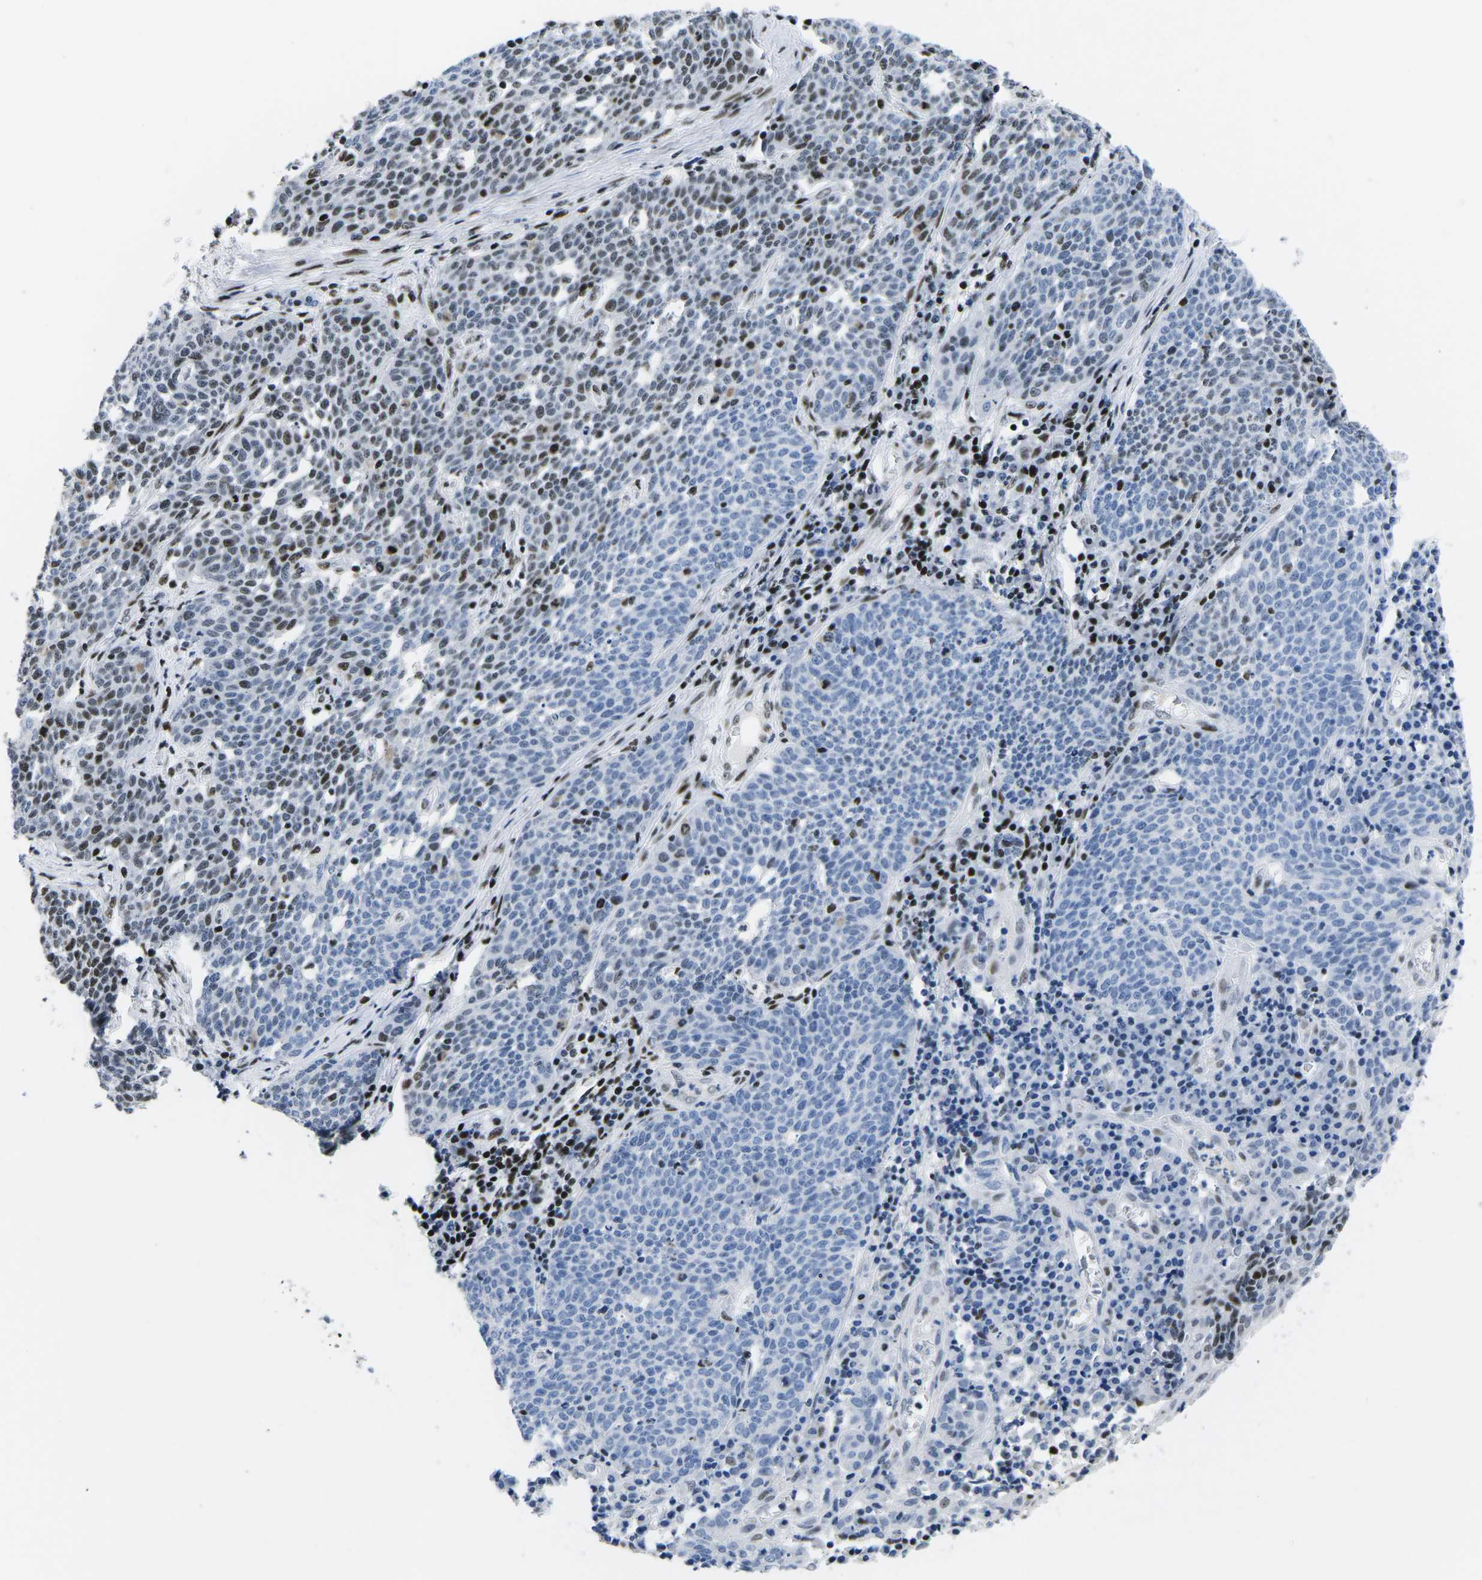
{"staining": {"intensity": "moderate", "quantity": "25%-75%", "location": "nuclear"}, "tissue": "cervical cancer", "cell_type": "Tumor cells", "image_type": "cancer", "snomed": [{"axis": "morphology", "description": "Squamous cell carcinoma, NOS"}, {"axis": "topography", "description": "Cervix"}], "caption": "The immunohistochemical stain shows moderate nuclear staining in tumor cells of cervical cancer (squamous cell carcinoma) tissue.", "gene": "ATF1", "patient": {"sex": "female", "age": 34}}